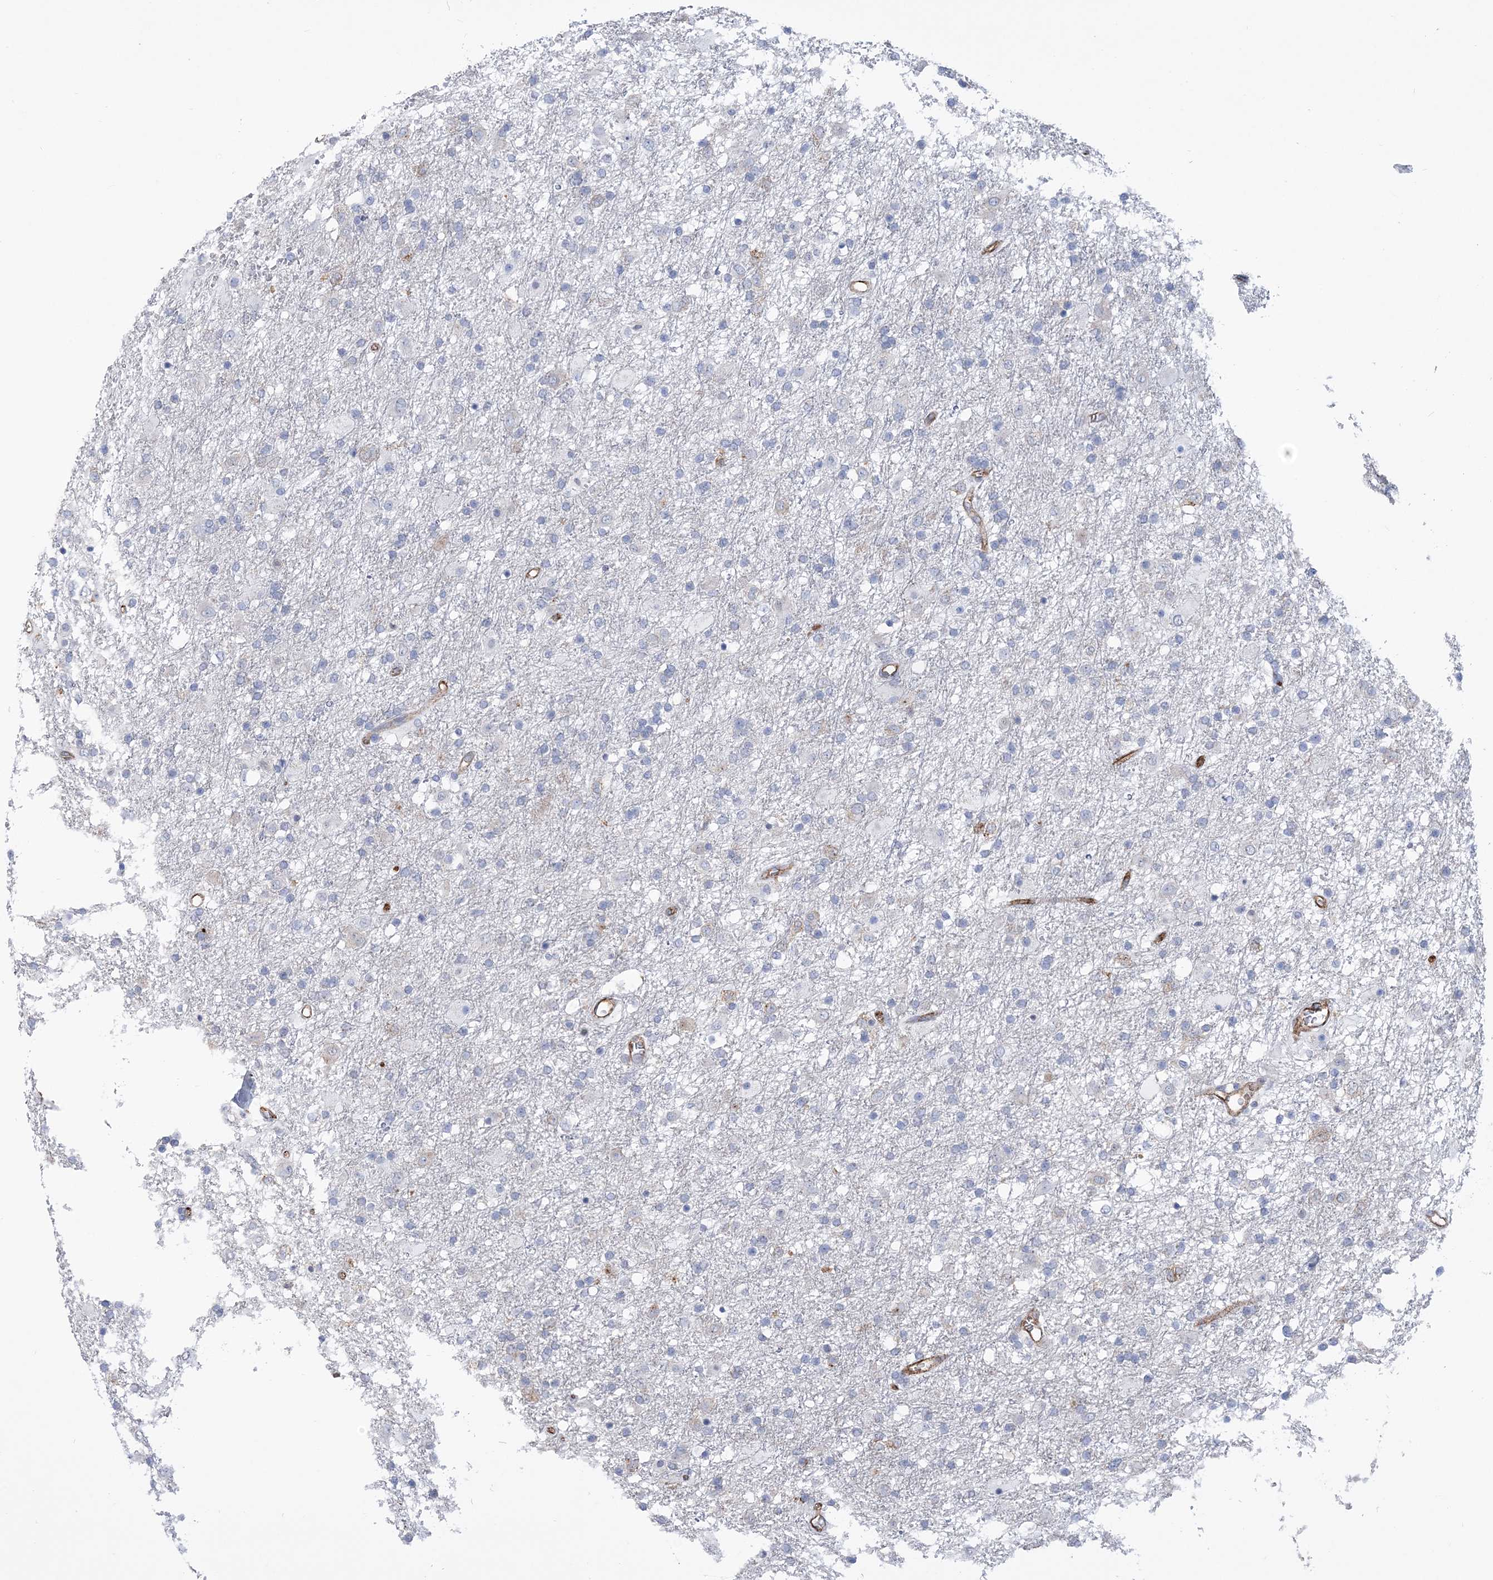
{"staining": {"intensity": "negative", "quantity": "none", "location": "none"}, "tissue": "glioma", "cell_type": "Tumor cells", "image_type": "cancer", "snomed": [{"axis": "morphology", "description": "Glioma, malignant, Low grade"}, {"axis": "topography", "description": "Brain"}], "caption": "The micrograph exhibits no significant positivity in tumor cells of glioma.", "gene": "RAB11FIP5", "patient": {"sex": "male", "age": 65}}